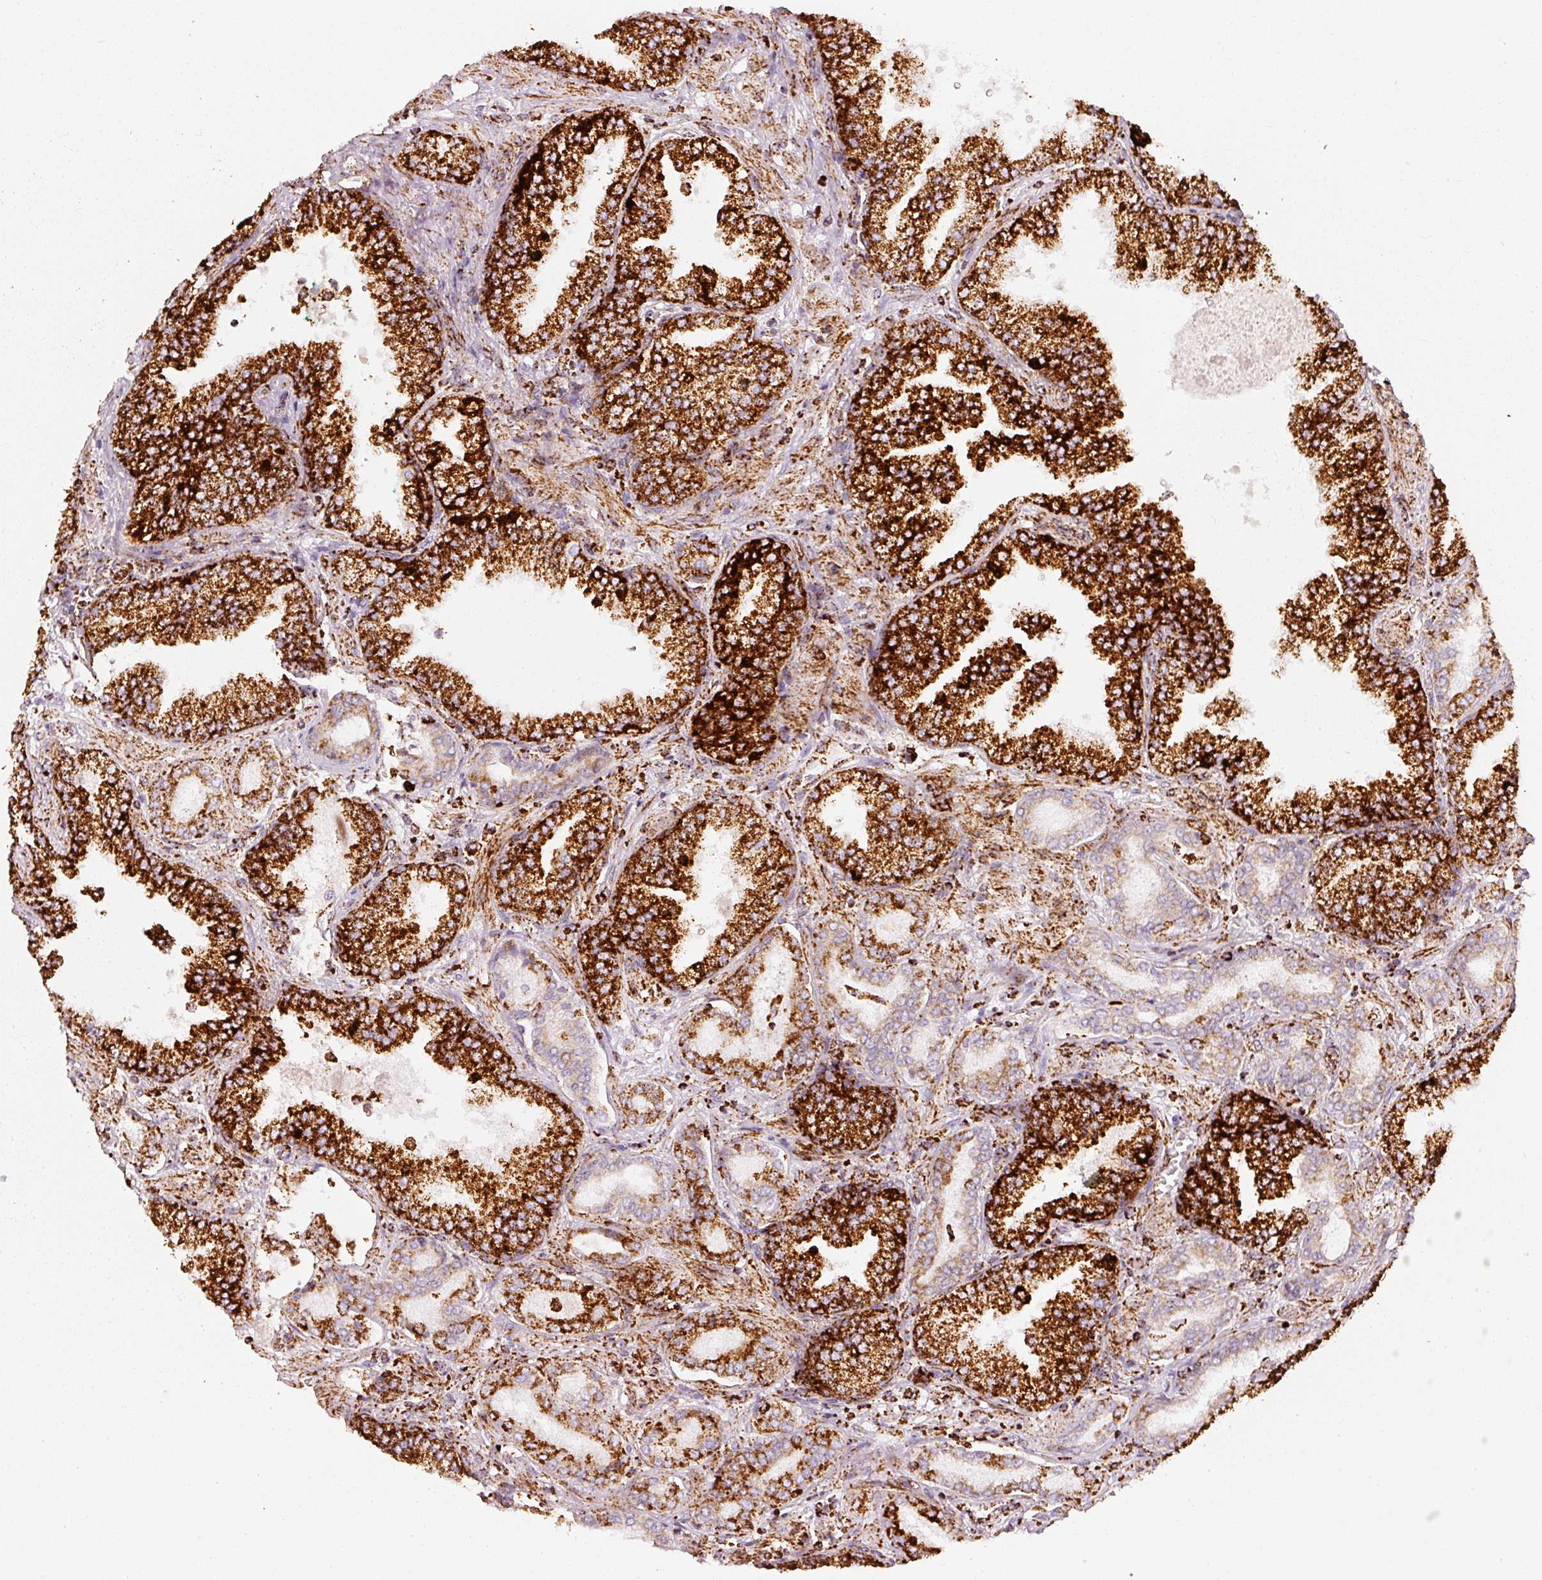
{"staining": {"intensity": "strong", "quantity": ">75%", "location": "cytoplasmic/membranous"}, "tissue": "prostate cancer", "cell_type": "Tumor cells", "image_type": "cancer", "snomed": [{"axis": "morphology", "description": "Adenocarcinoma, High grade"}, {"axis": "topography", "description": "Prostate"}], "caption": "Immunohistochemical staining of human prostate high-grade adenocarcinoma demonstrates high levels of strong cytoplasmic/membranous protein positivity in approximately >75% of tumor cells.", "gene": "MT-CO2", "patient": {"sex": "male", "age": 72}}